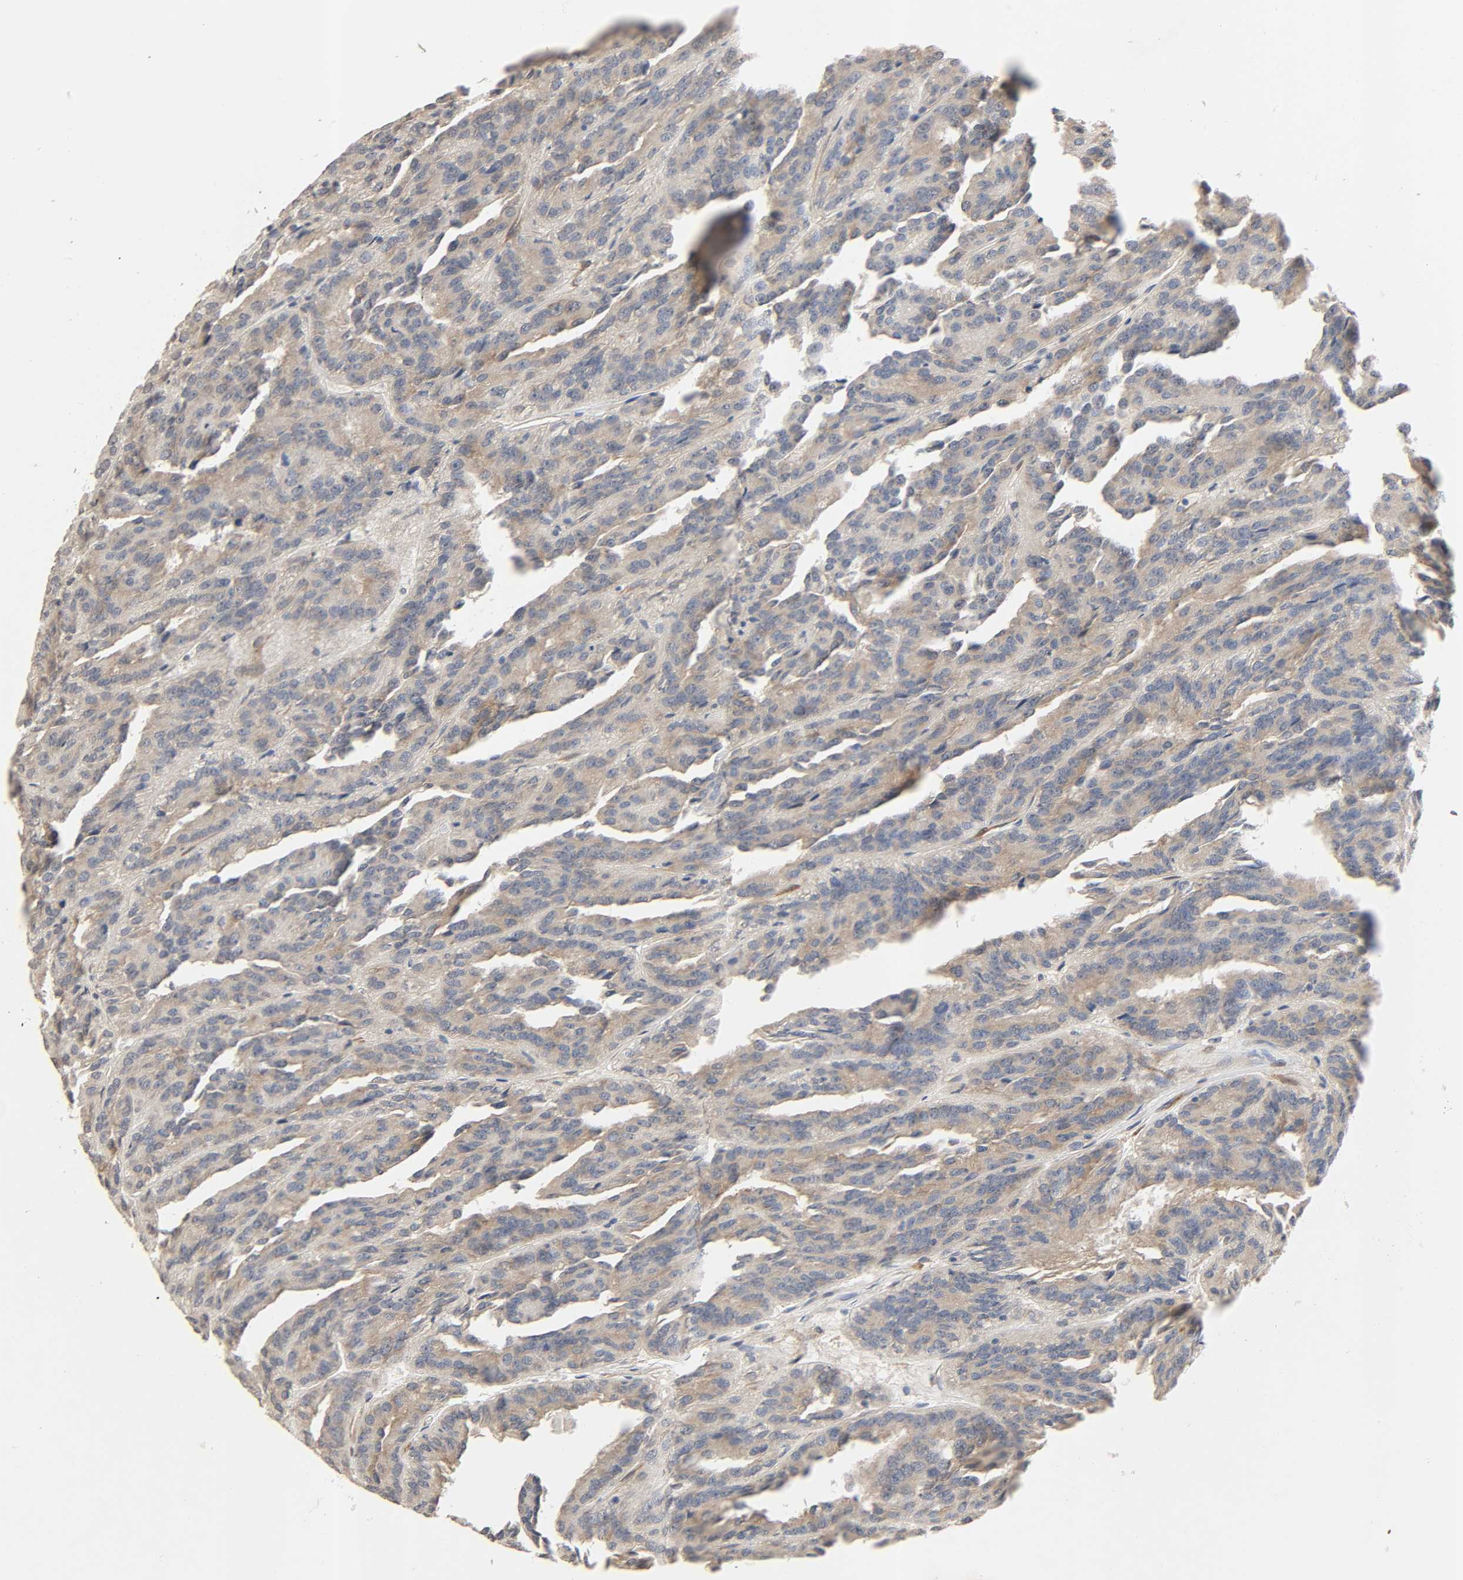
{"staining": {"intensity": "moderate", "quantity": "25%-75%", "location": "cytoplasmic/membranous"}, "tissue": "renal cancer", "cell_type": "Tumor cells", "image_type": "cancer", "snomed": [{"axis": "morphology", "description": "Adenocarcinoma, NOS"}, {"axis": "topography", "description": "Kidney"}], "caption": "IHC histopathology image of neoplastic tissue: human renal adenocarcinoma stained using immunohistochemistry (IHC) exhibits medium levels of moderate protein expression localized specifically in the cytoplasmic/membranous of tumor cells, appearing as a cytoplasmic/membranous brown color.", "gene": "PTK2", "patient": {"sex": "male", "age": 46}}